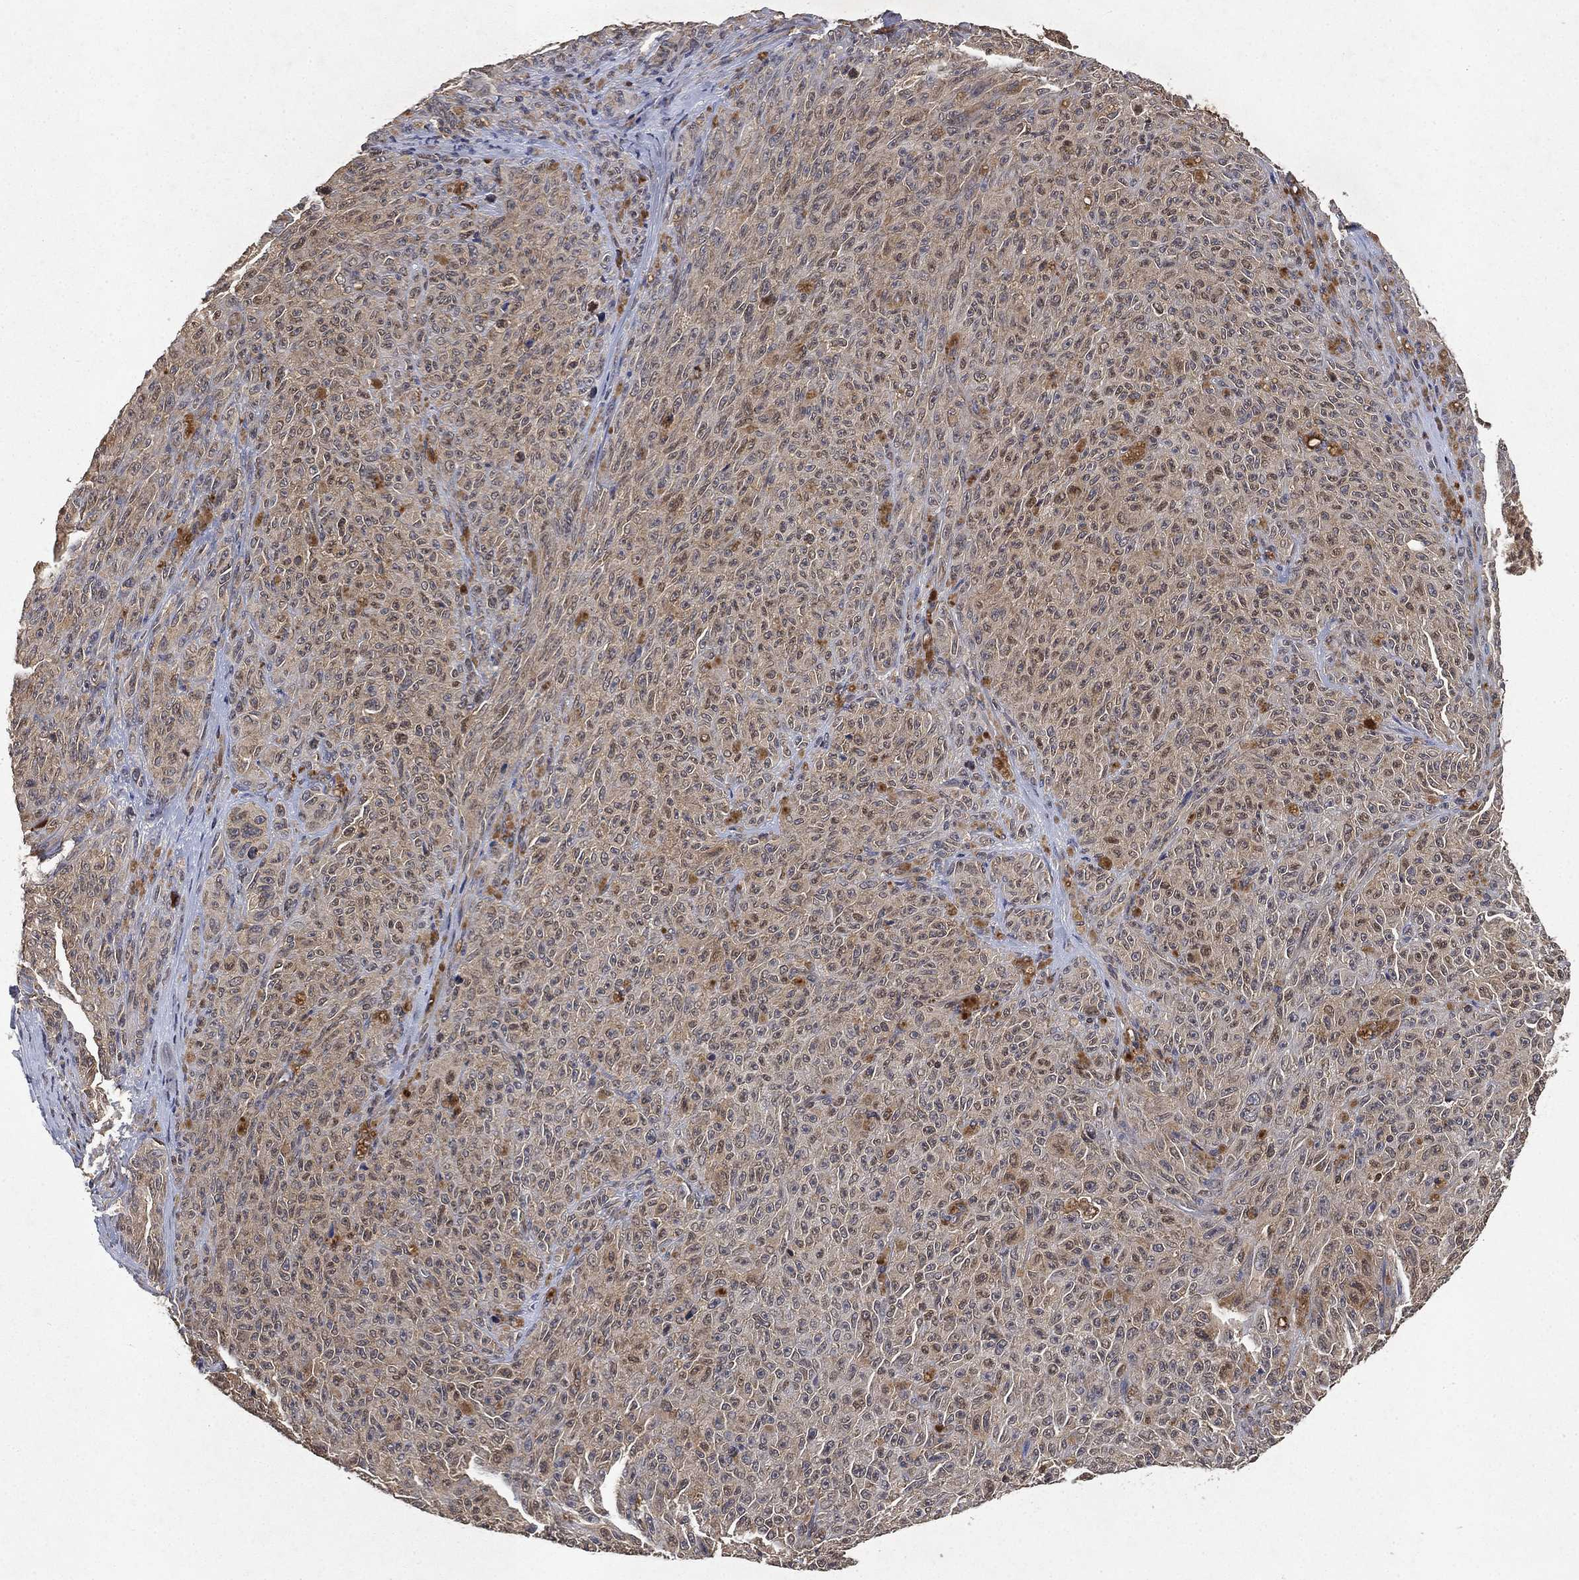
{"staining": {"intensity": "weak", "quantity": "25%-75%", "location": "cytoplasmic/membranous"}, "tissue": "melanoma", "cell_type": "Tumor cells", "image_type": "cancer", "snomed": [{"axis": "morphology", "description": "Malignant melanoma, NOS"}, {"axis": "topography", "description": "Skin"}], "caption": "Human malignant melanoma stained with a brown dye reveals weak cytoplasmic/membranous positive positivity in about 25%-75% of tumor cells.", "gene": "UBA5", "patient": {"sex": "female", "age": 82}}